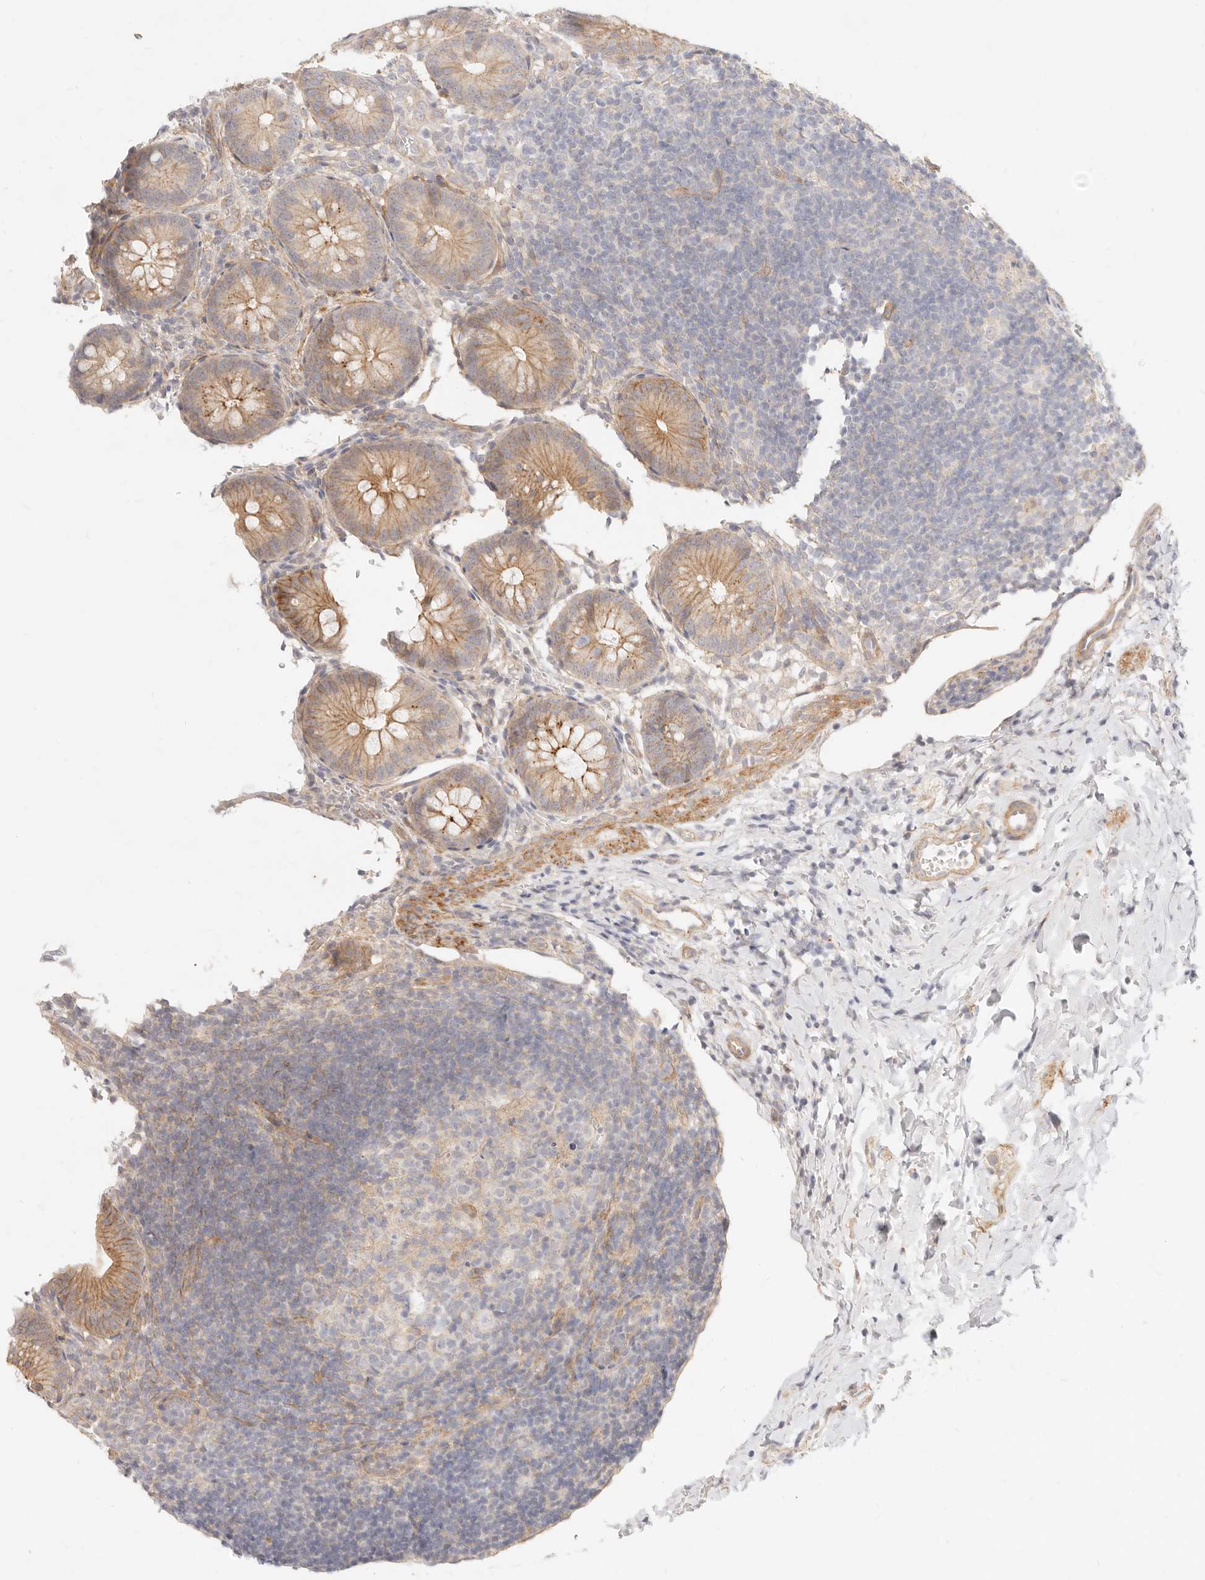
{"staining": {"intensity": "moderate", "quantity": ">75%", "location": "cytoplasmic/membranous"}, "tissue": "appendix", "cell_type": "Glandular cells", "image_type": "normal", "snomed": [{"axis": "morphology", "description": "Normal tissue, NOS"}, {"axis": "topography", "description": "Appendix"}], "caption": "Glandular cells reveal moderate cytoplasmic/membranous positivity in about >75% of cells in benign appendix.", "gene": "UBXN10", "patient": {"sex": "male", "age": 1}}